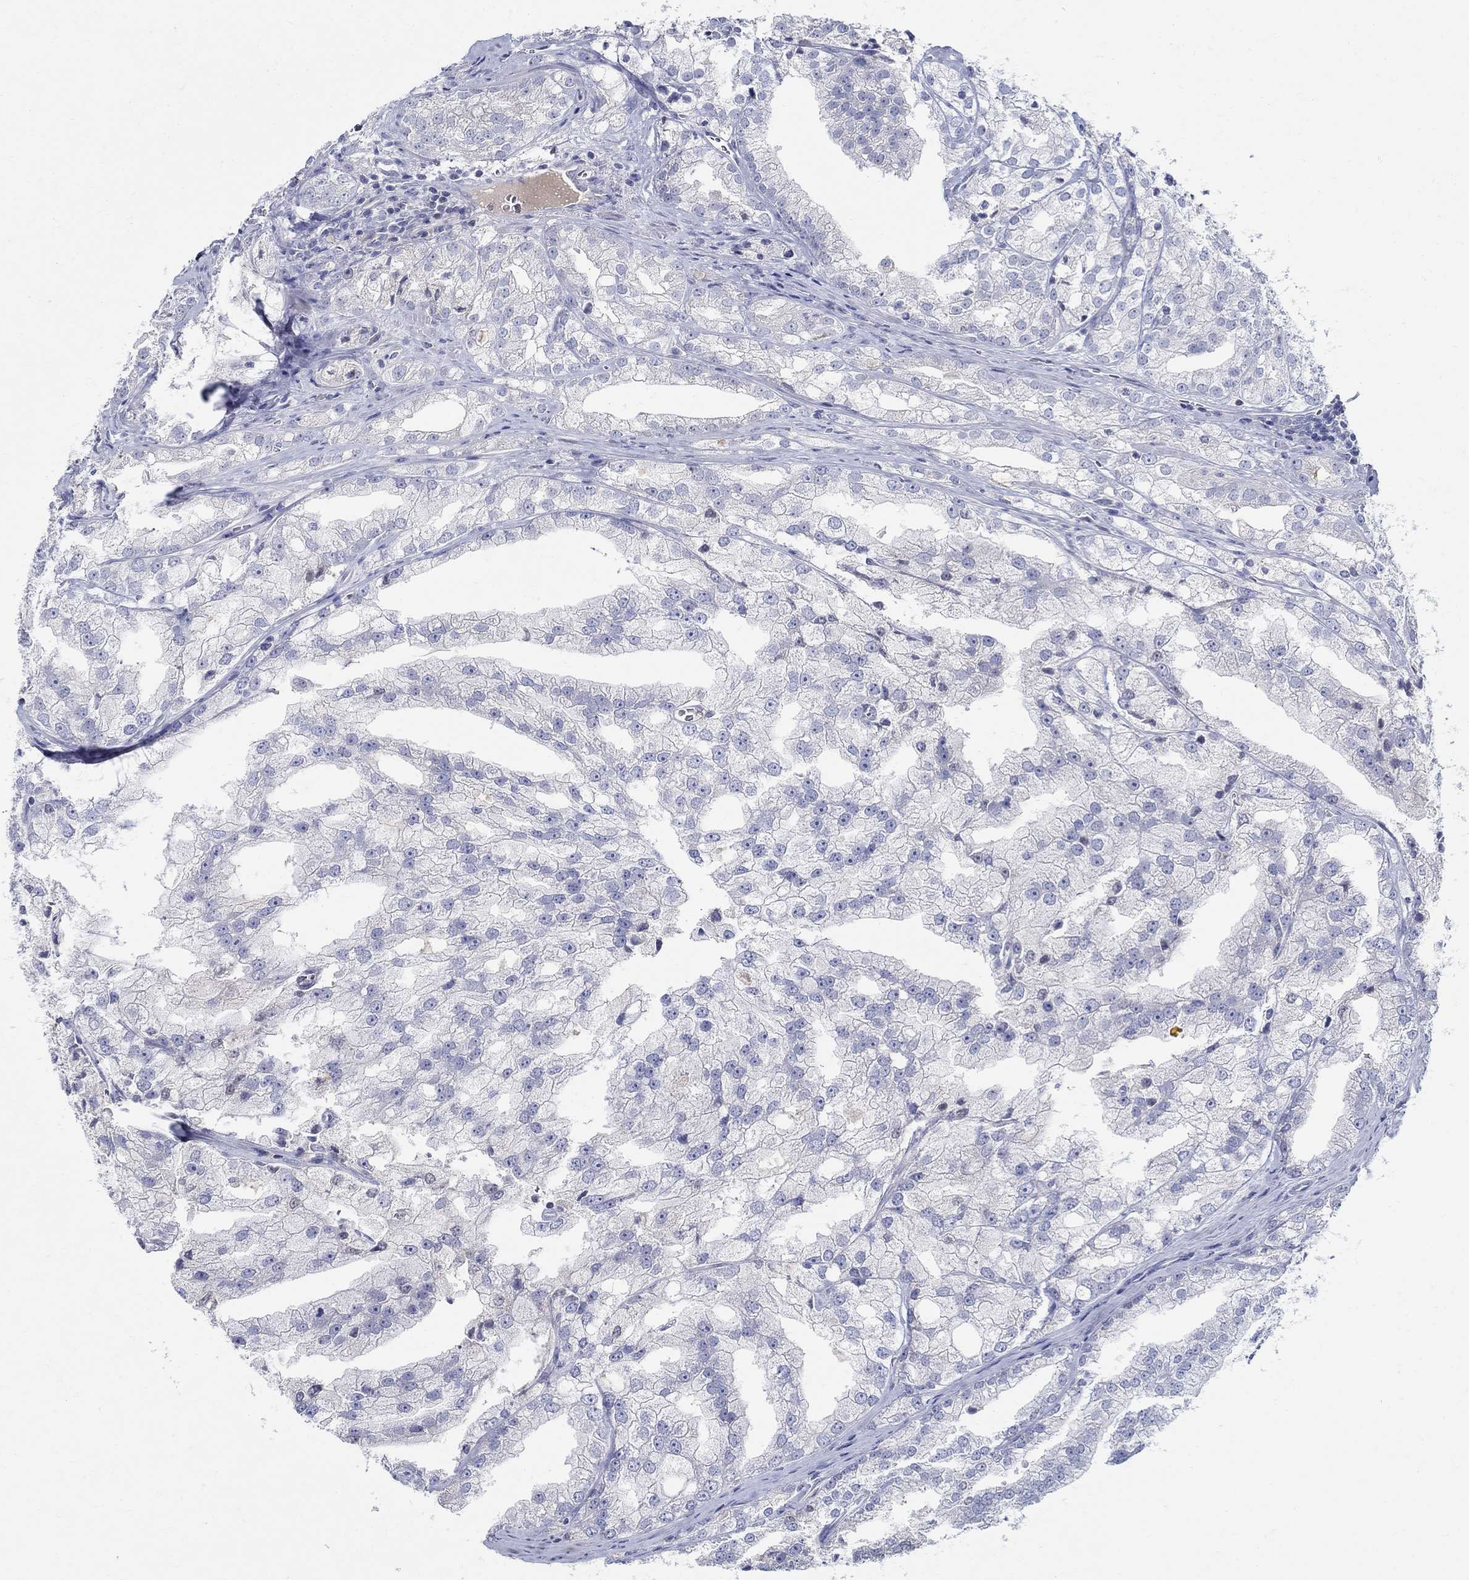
{"staining": {"intensity": "negative", "quantity": "none", "location": "none"}, "tissue": "prostate cancer", "cell_type": "Tumor cells", "image_type": "cancer", "snomed": [{"axis": "morphology", "description": "Adenocarcinoma, NOS"}, {"axis": "topography", "description": "Prostate"}], "caption": "This histopathology image is of prostate adenocarcinoma stained with immunohistochemistry to label a protein in brown with the nuclei are counter-stained blue. There is no expression in tumor cells. Nuclei are stained in blue.", "gene": "CRYGD", "patient": {"sex": "male", "age": 70}}